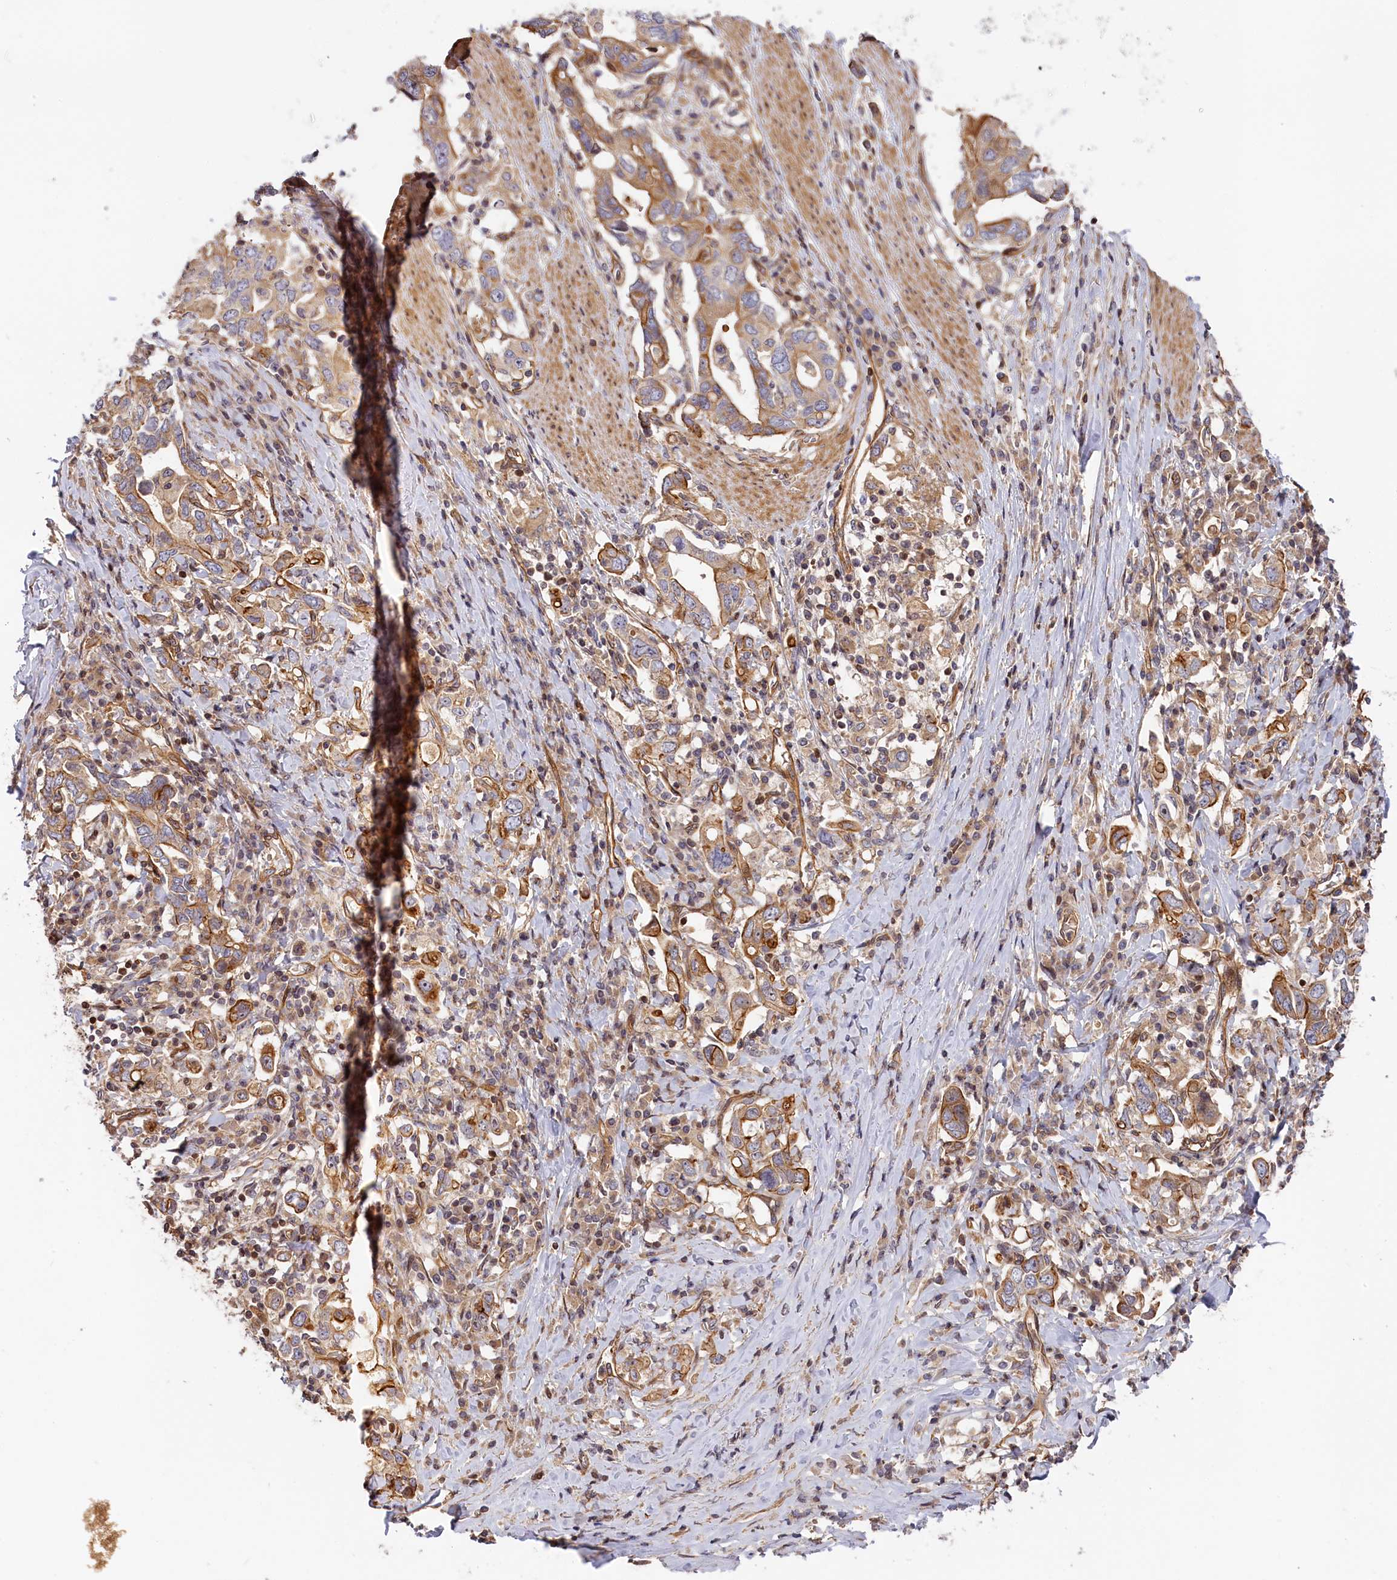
{"staining": {"intensity": "moderate", "quantity": ">75%", "location": "cytoplasmic/membranous"}, "tissue": "stomach cancer", "cell_type": "Tumor cells", "image_type": "cancer", "snomed": [{"axis": "morphology", "description": "Adenocarcinoma, NOS"}, {"axis": "topography", "description": "Stomach, upper"}, {"axis": "topography", "description": "Stomach"}], "caption": "Protein expression by immunohistochemistry displays moderate cytoplasmic/membranous staining in about >75% of tumor cells in stomach adenocarcinoma. Nuclei are stained in blue.", "gene": "CEP44", "patient": {"sex": "male", "age": 62}}